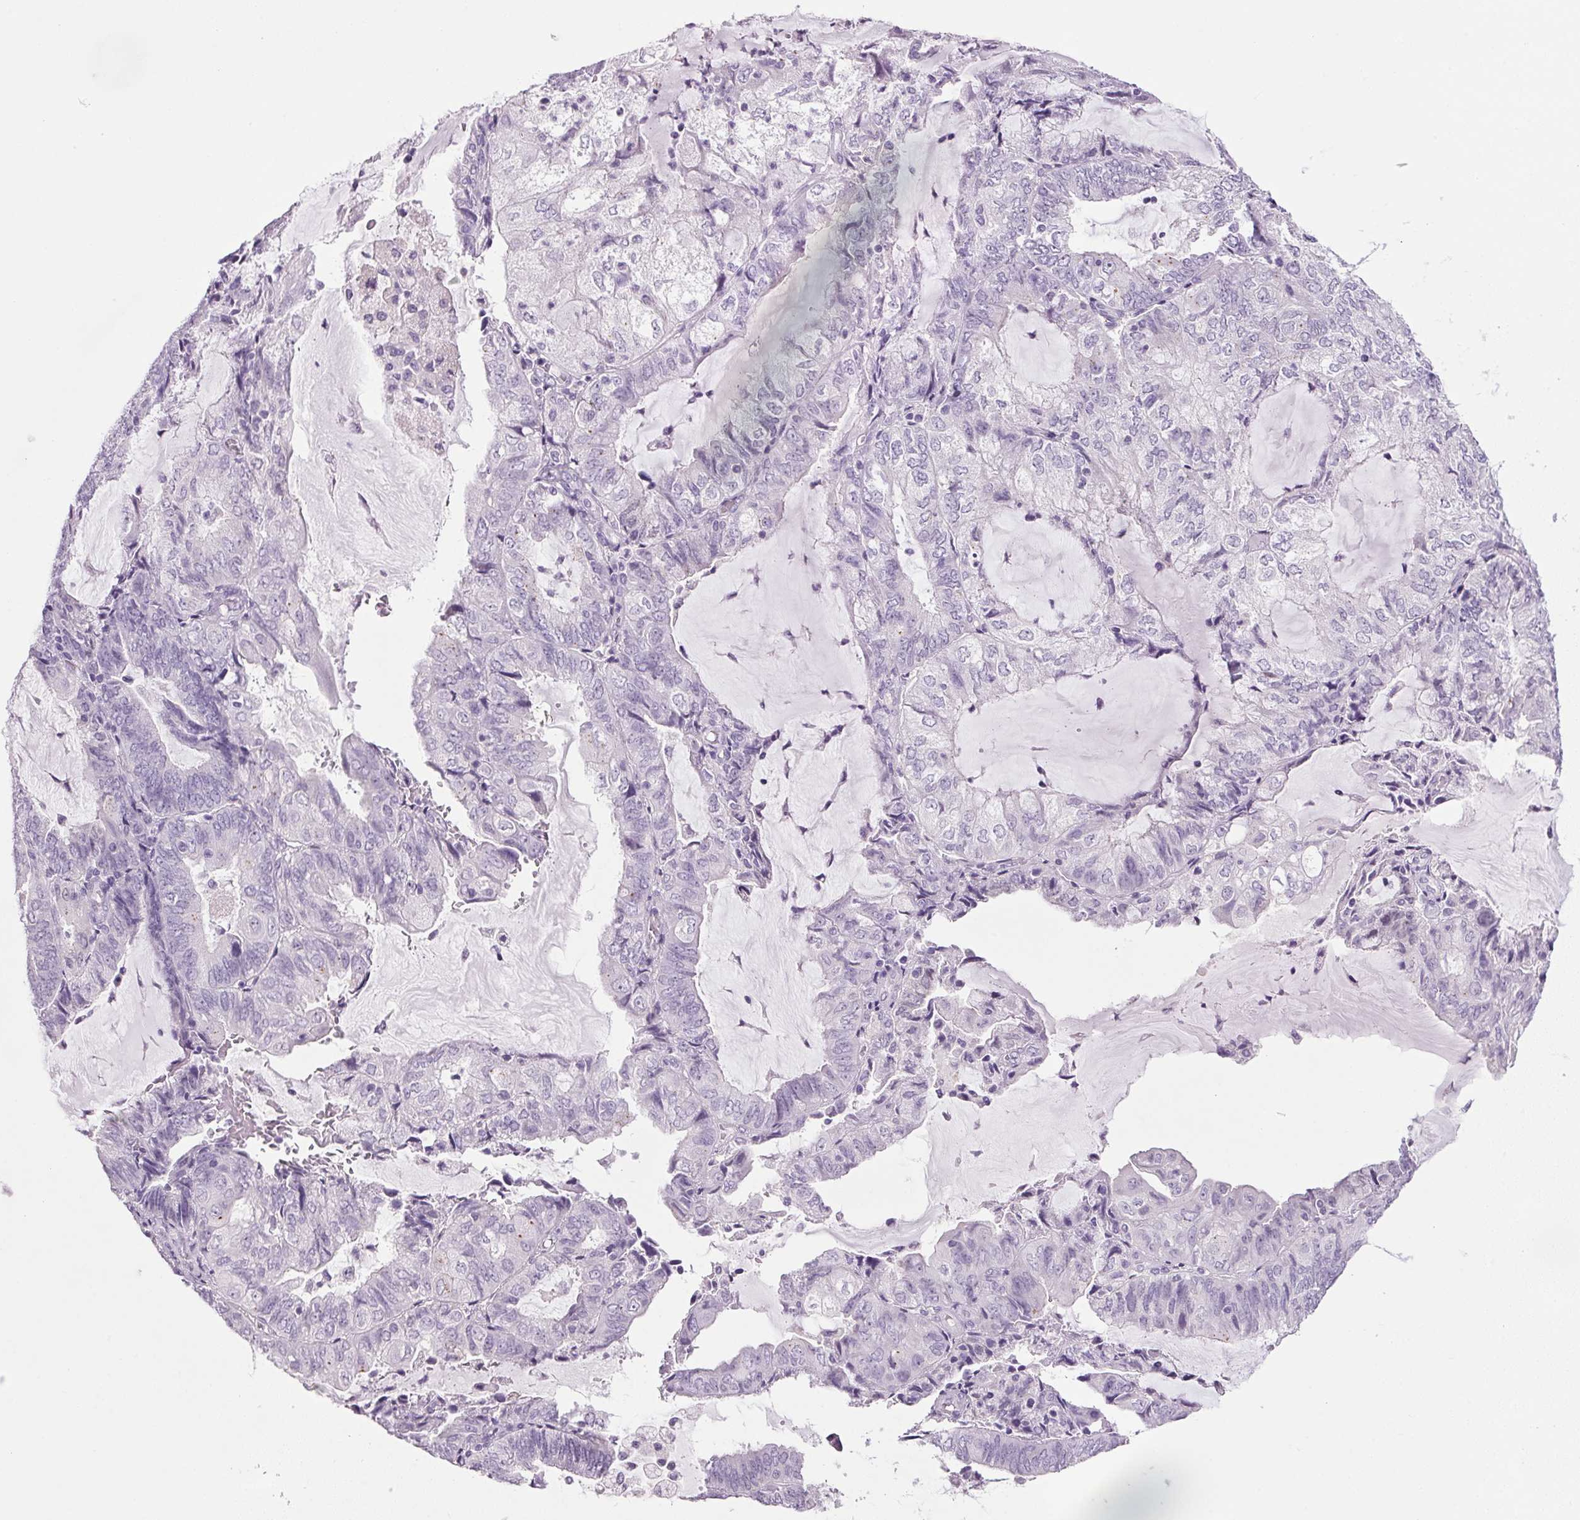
{"staining": {"intensity": "negative", "quantity": "none", "location": "none"}, "tissue": "endometrial cancer", "cell_type": "Tumor cells", "image_type": "cancer", "snomed": [{"axis": "morphology", "description": "Adenocarcinoma, NOS"}, {"axis": "topography", "description": "Endometrium"}], "caption": "Immunohistochemical staining of endometrial adenocarcinoma displays no significant staining in tumor cells.", "gene": "PPP1R1A", "patient": {"sex": "female", "age": 81}}